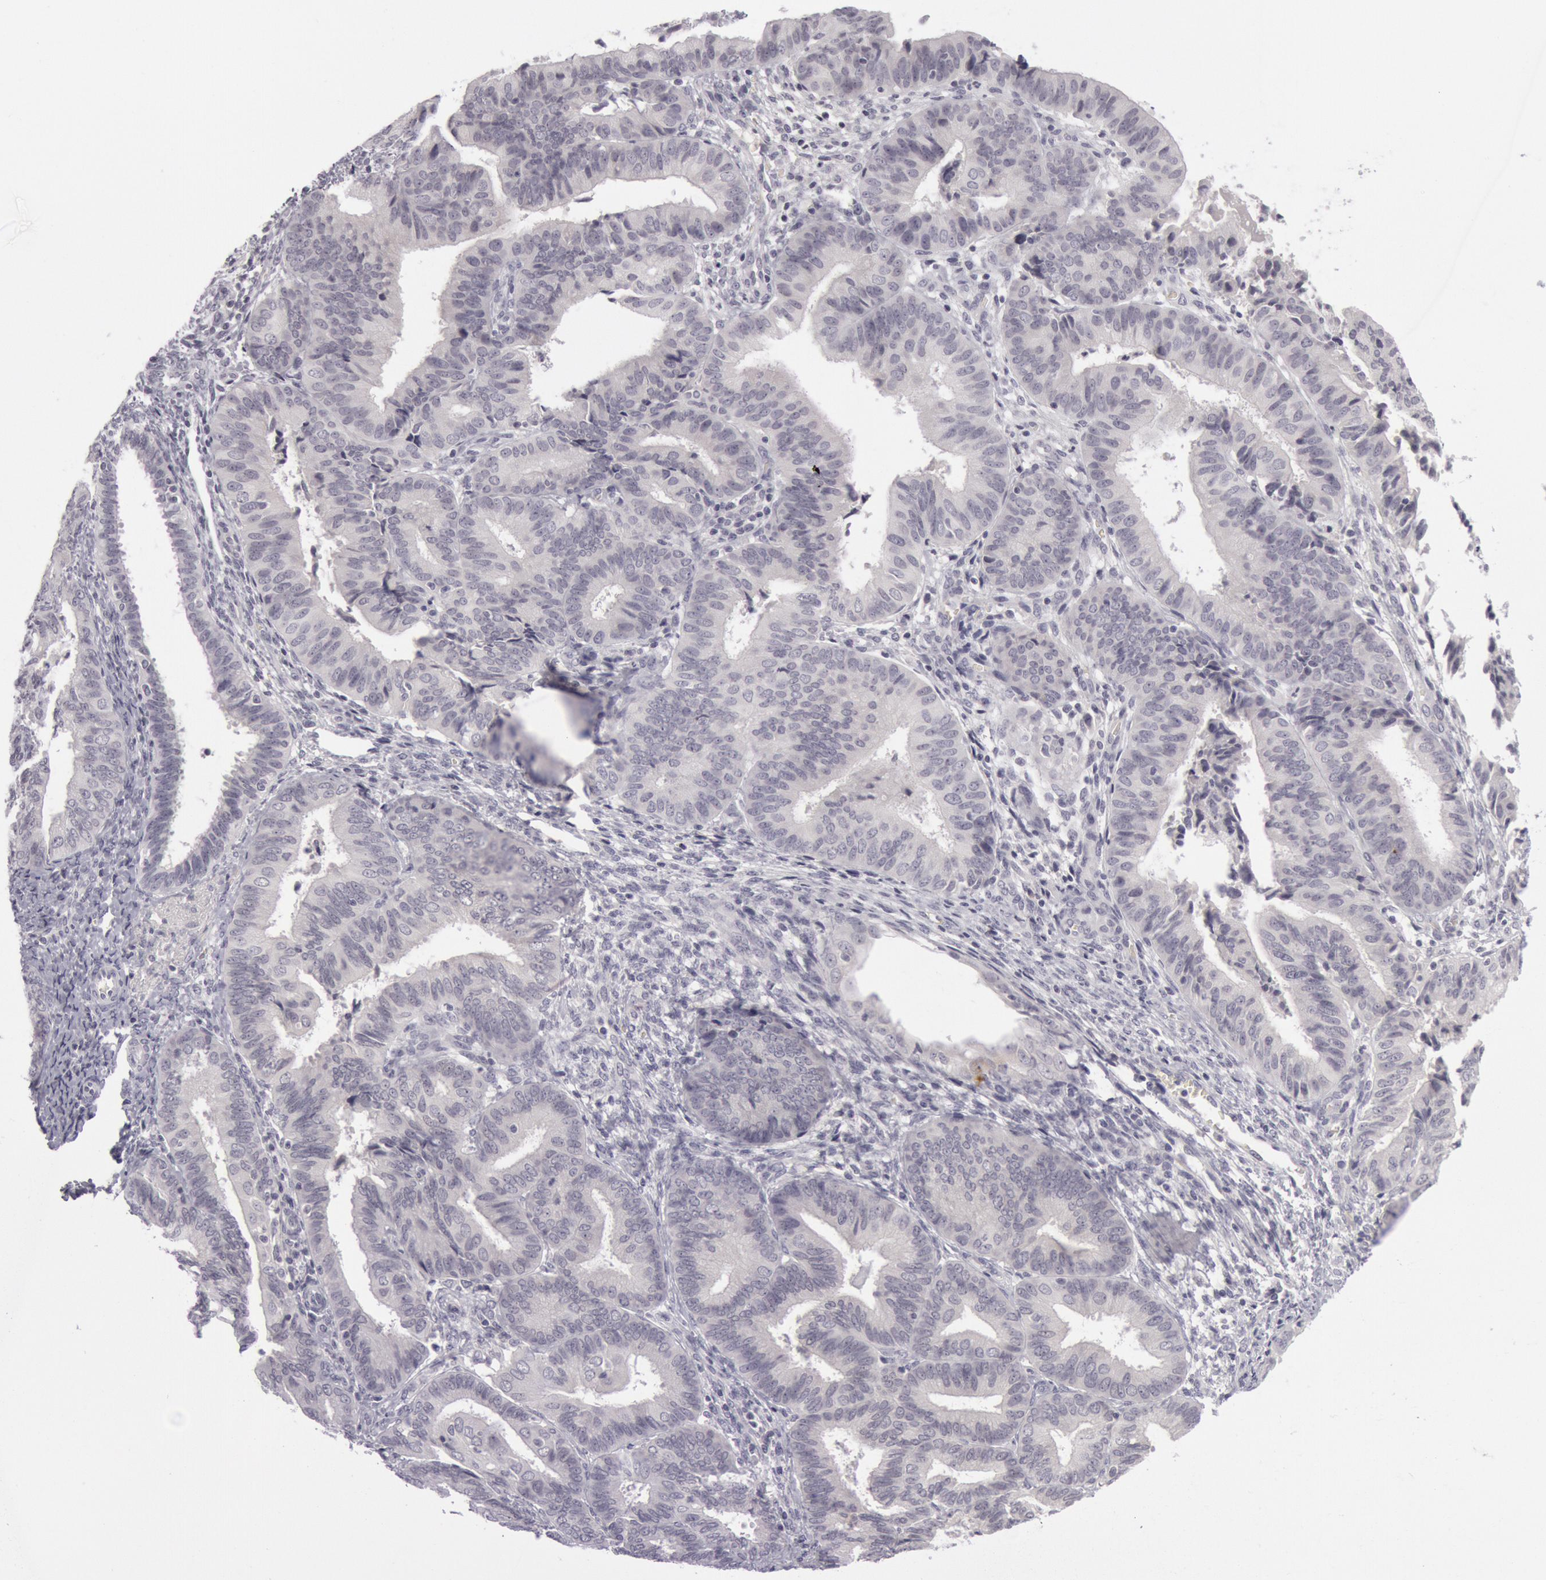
{"staining": {"intensity": "negative", "quantity": "none", "location": "none"}, "tissue": "endometrial cancer", "cell_type": "Tumor cells", "image_type": "cancer", "snomed": [{"axis": "morphology", "description": "Adenocarcinoma, NOS"}, {"axis": "topography", "description": "Endometrium"}], "caption": "The micrograph demonstrates no staining of tumor cells in endometrial cancer (adenocarcinoma).", "gene": "KRT16", "patient": {"sex": "female", "age": 63}}